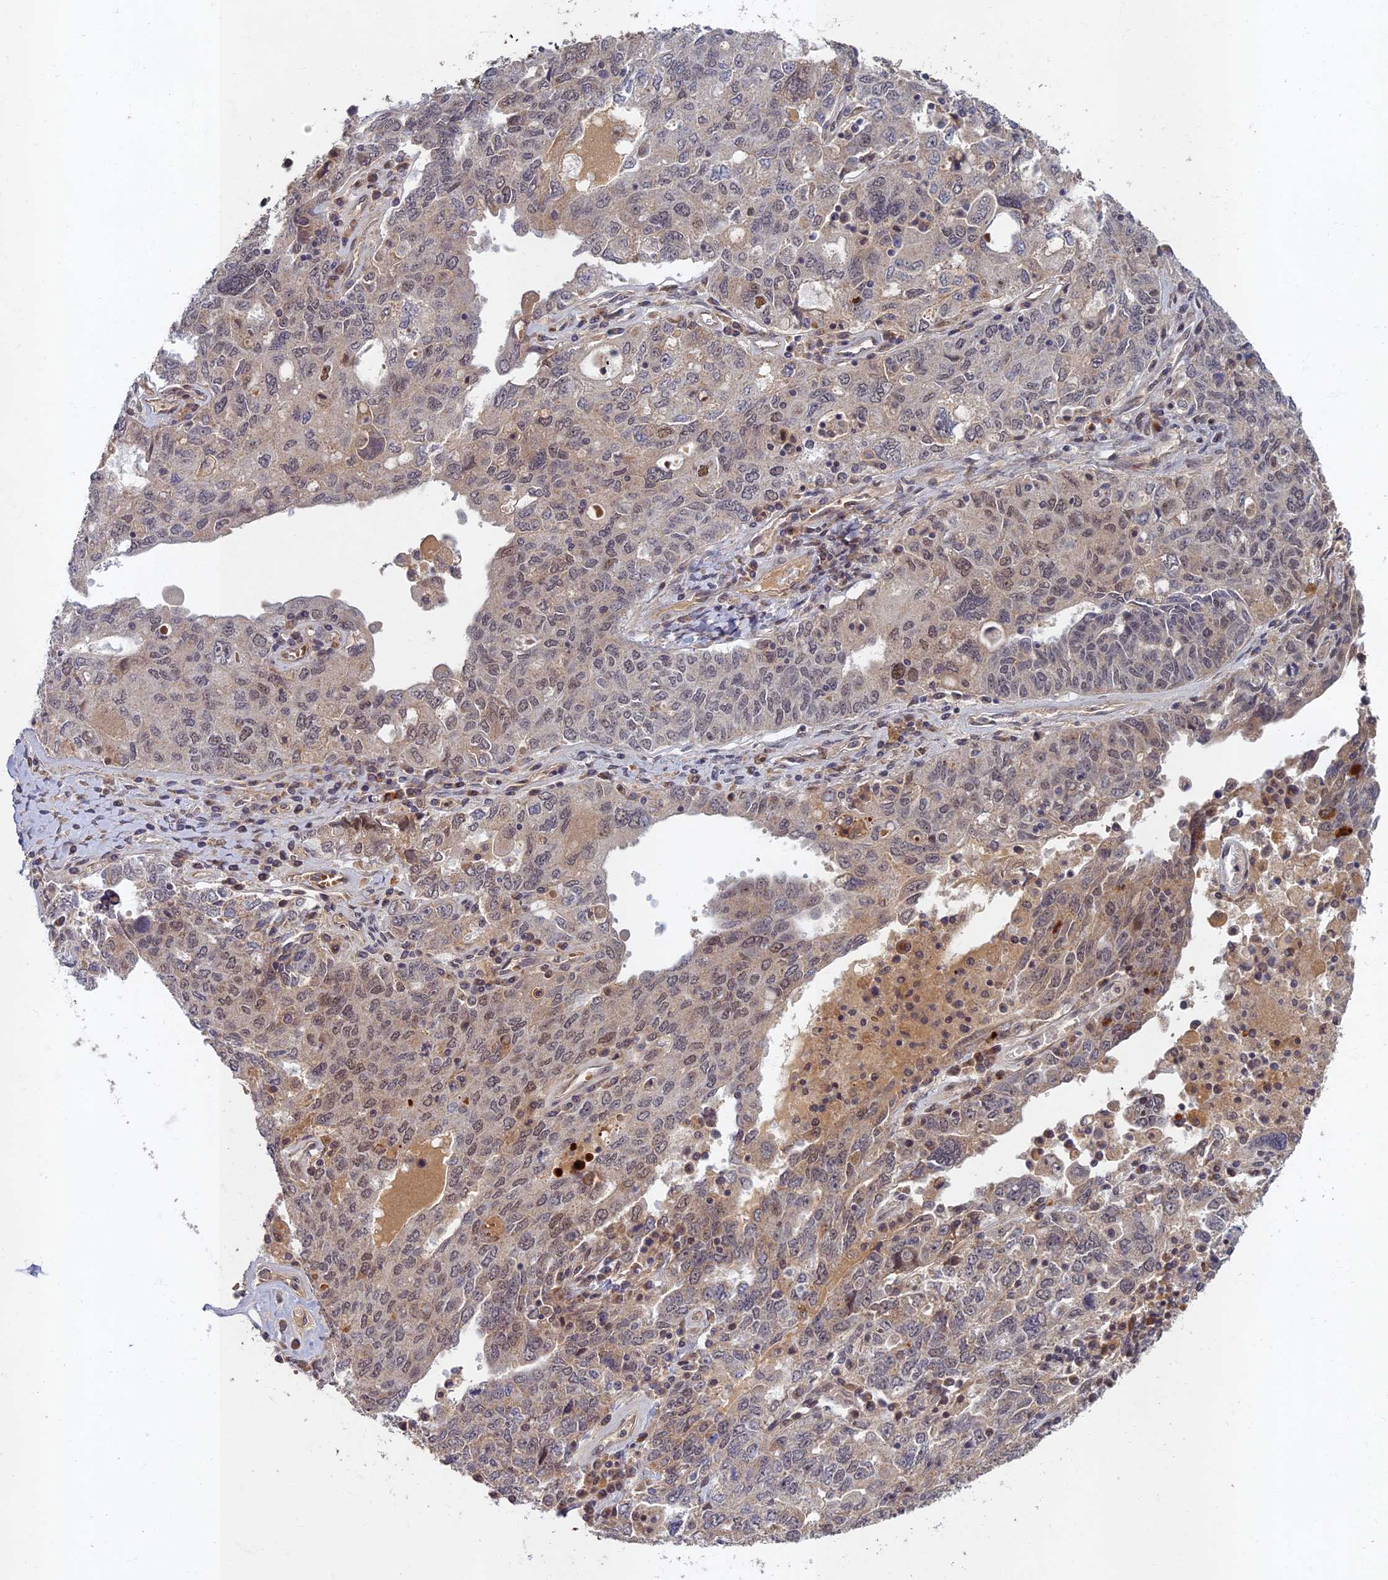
{"staining": {"intensity": "weak", "quantity": "<25%", "location": "cytoplasmic/membranous,nuclear"}, "tissue": "ovarian cancer", "cell_type": "Tumor cells", "image_type": "cancer", "snomed": [{"axis": "morphology", "description": "Carcinoma, endometroid"}, {"axis": "topography", "description": "Ovary"}], "caption": "High power microscopy micrograph of an IHC micrograph of ovarian cancer (endometroid carcinoma), revealing no significant positivity in tumor cells.", "gene": "EARS2", "patient": {"sex": "female", "age": 62}}